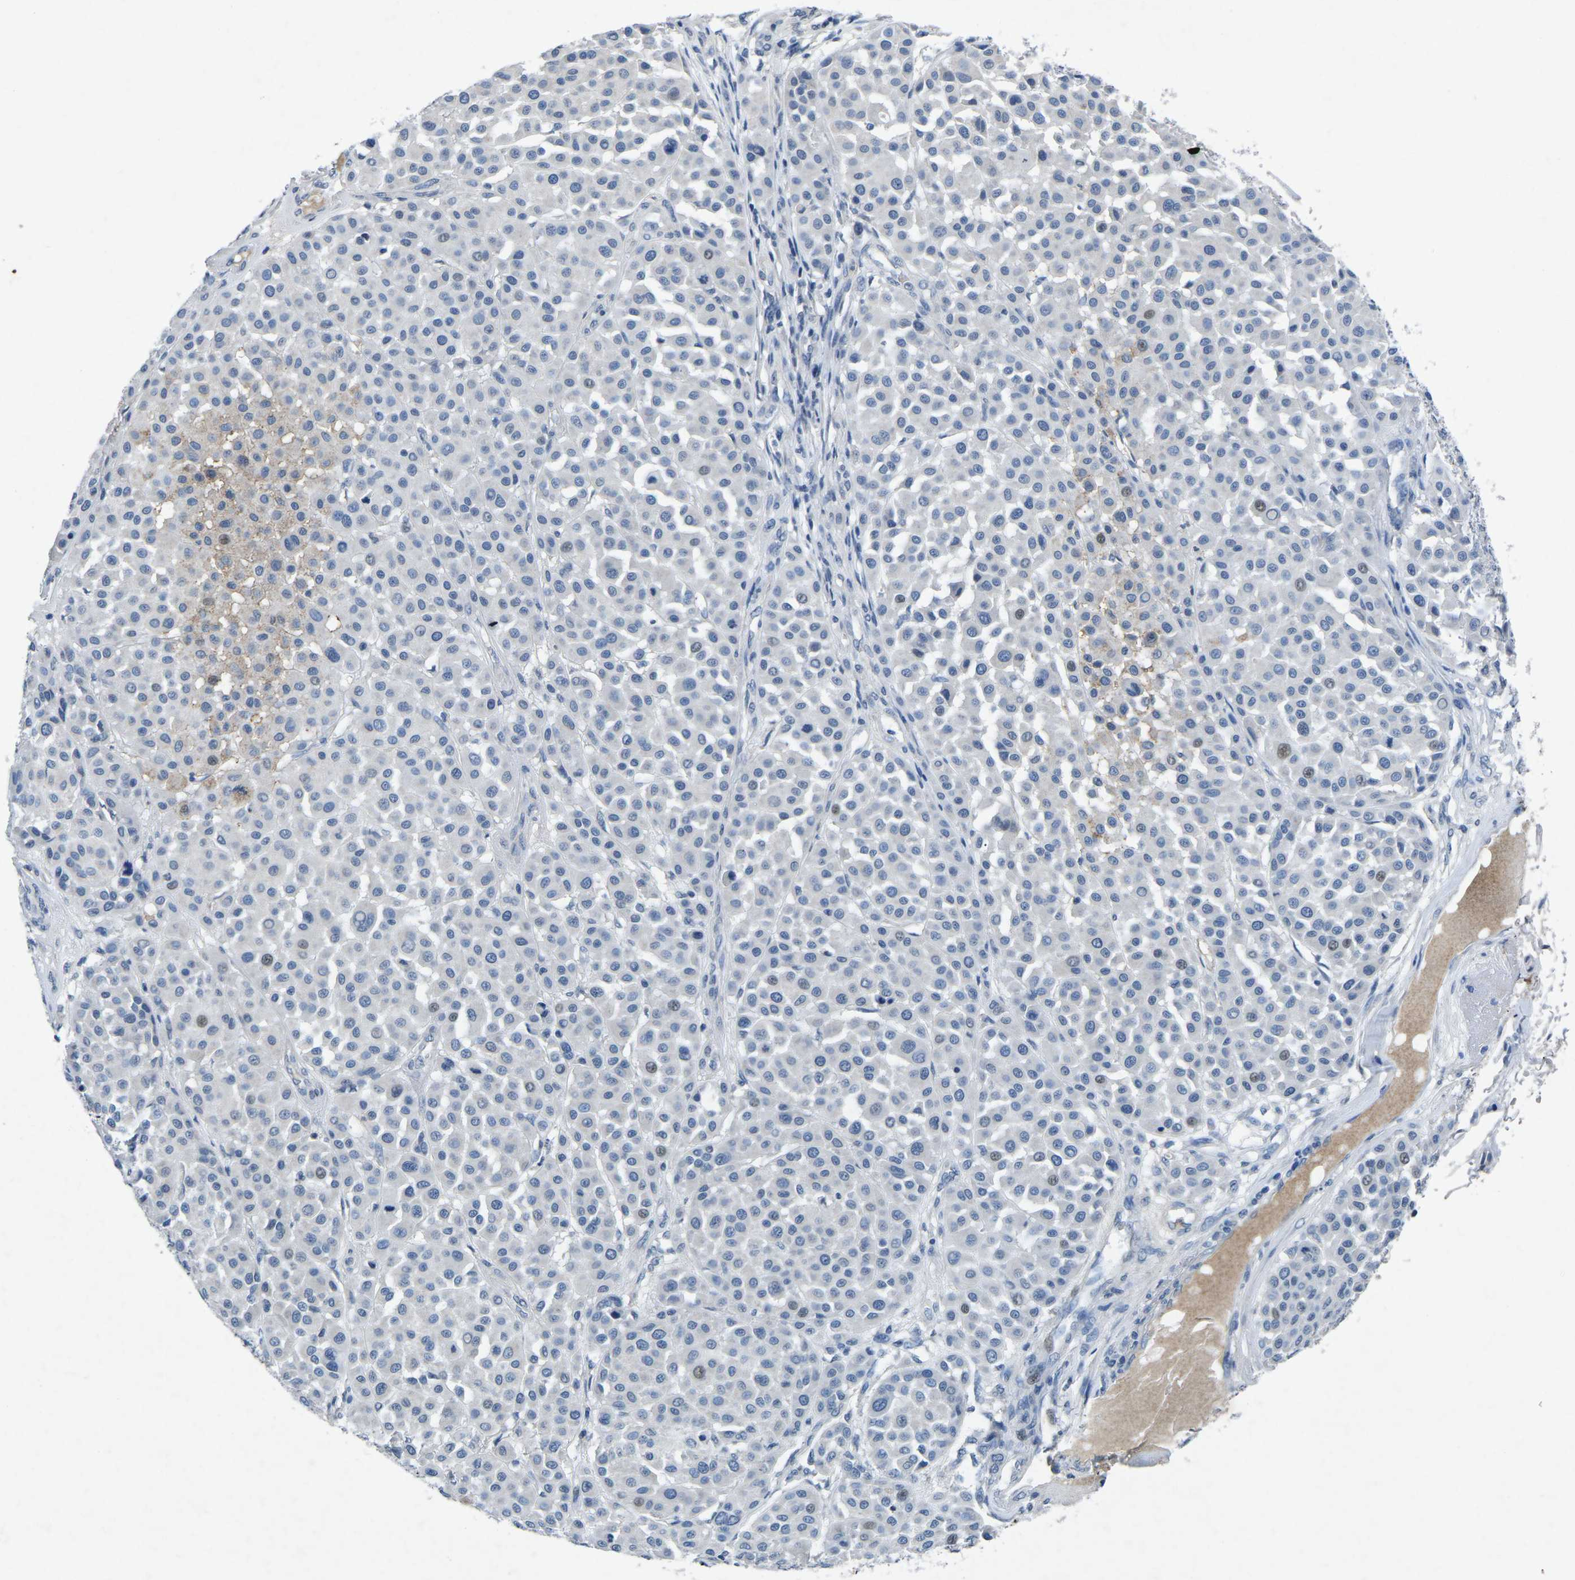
{"staining": {"intensity": "negative", "quantity": "none", "location": "none"}, "tissue": "melanoma", "cell_type": "Tumor cells", "image_type": "cancer", "snomed": [{"axis": "morphology", "description": "Malignant melanoma, Metastatic site"}, {"axis": "topography", "description": "Soft tissue"}], "caption": "Micrograph shows no significant protein positivity in tumor cells of malignant melanoma (metastatic site). (DAB immunohistochemistry (IHC) visualized using brightfield microscopy, high magnification).", "gene": "PLG", "patient": {"sex": "male", "age": 41}}